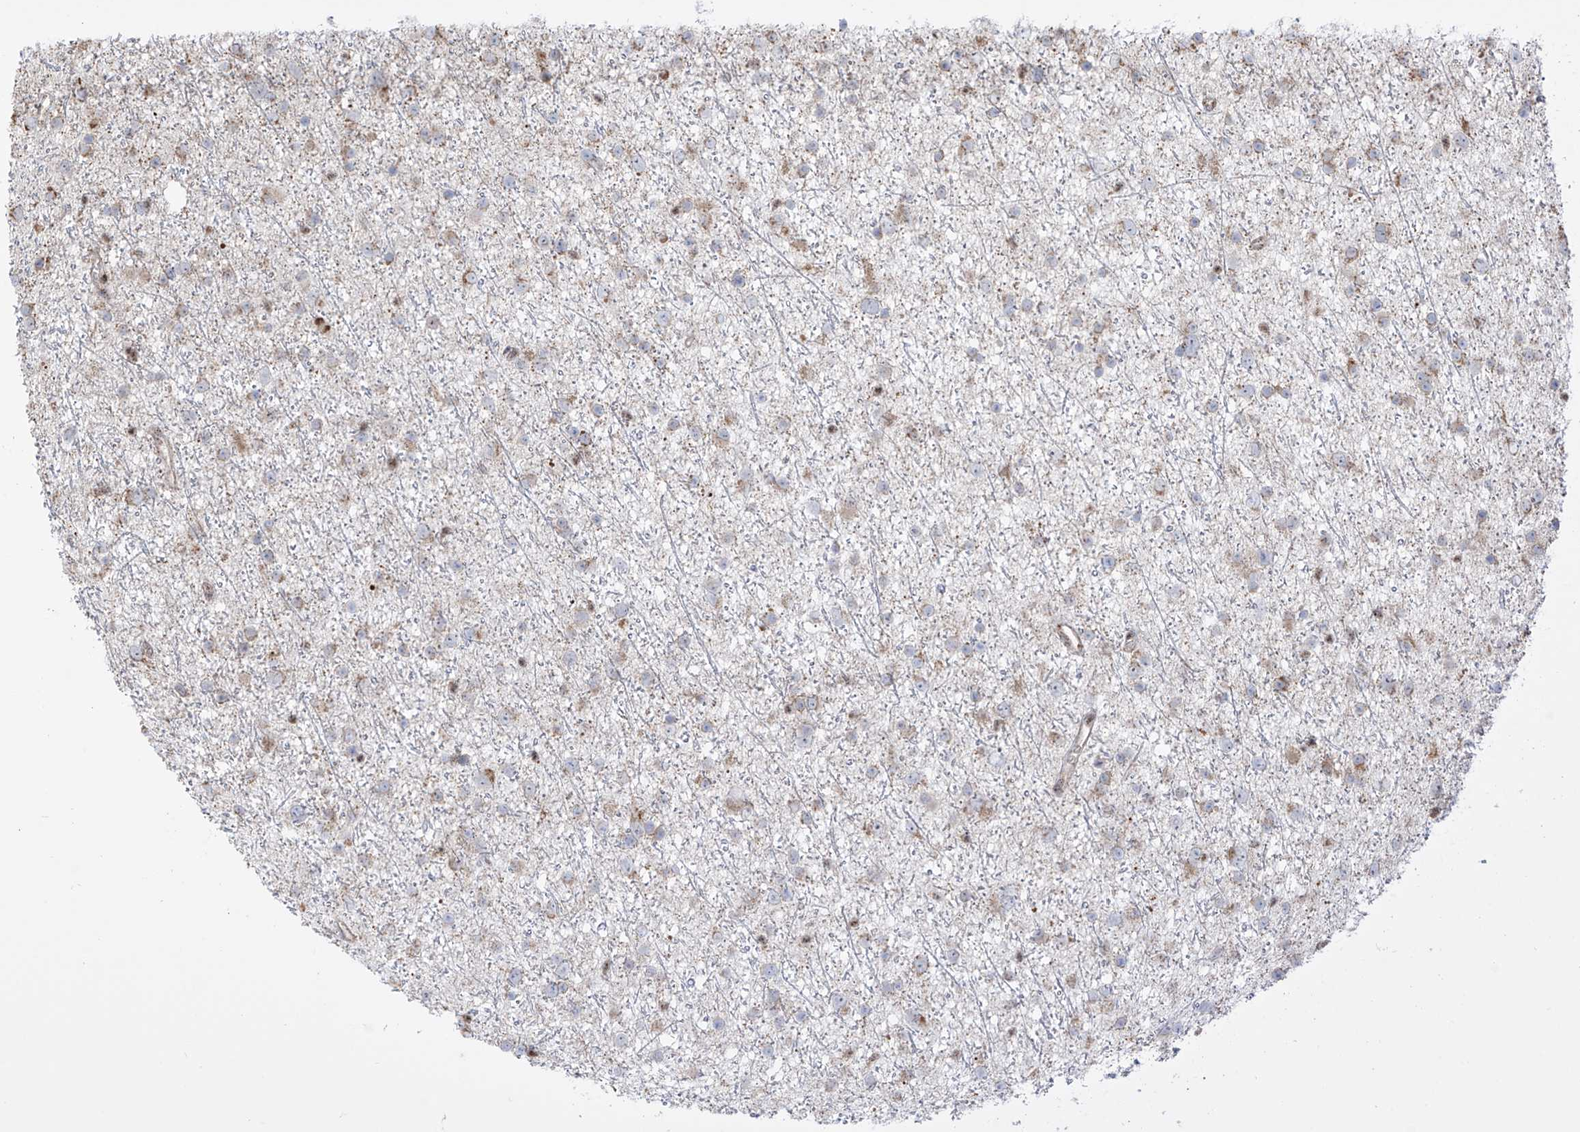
{"staining": {"intensity": "negative", "quantity": "none", "location": "none"}, "tissue": "glioma", "cell_type": "Tumor cells", "image_type": "cancer", "snomed": [{"axis": "morphology", "description": "Glioma, malignant, Low grade"}, {"axis": "topography", "description": "Cerebral cortex"}], "caption": "The immunohistochemistry image has no significant expression in tumor cells of glioma tissue.", "gene": "ZBTB8A", "patient": {"sex": "female", "age": 39}}